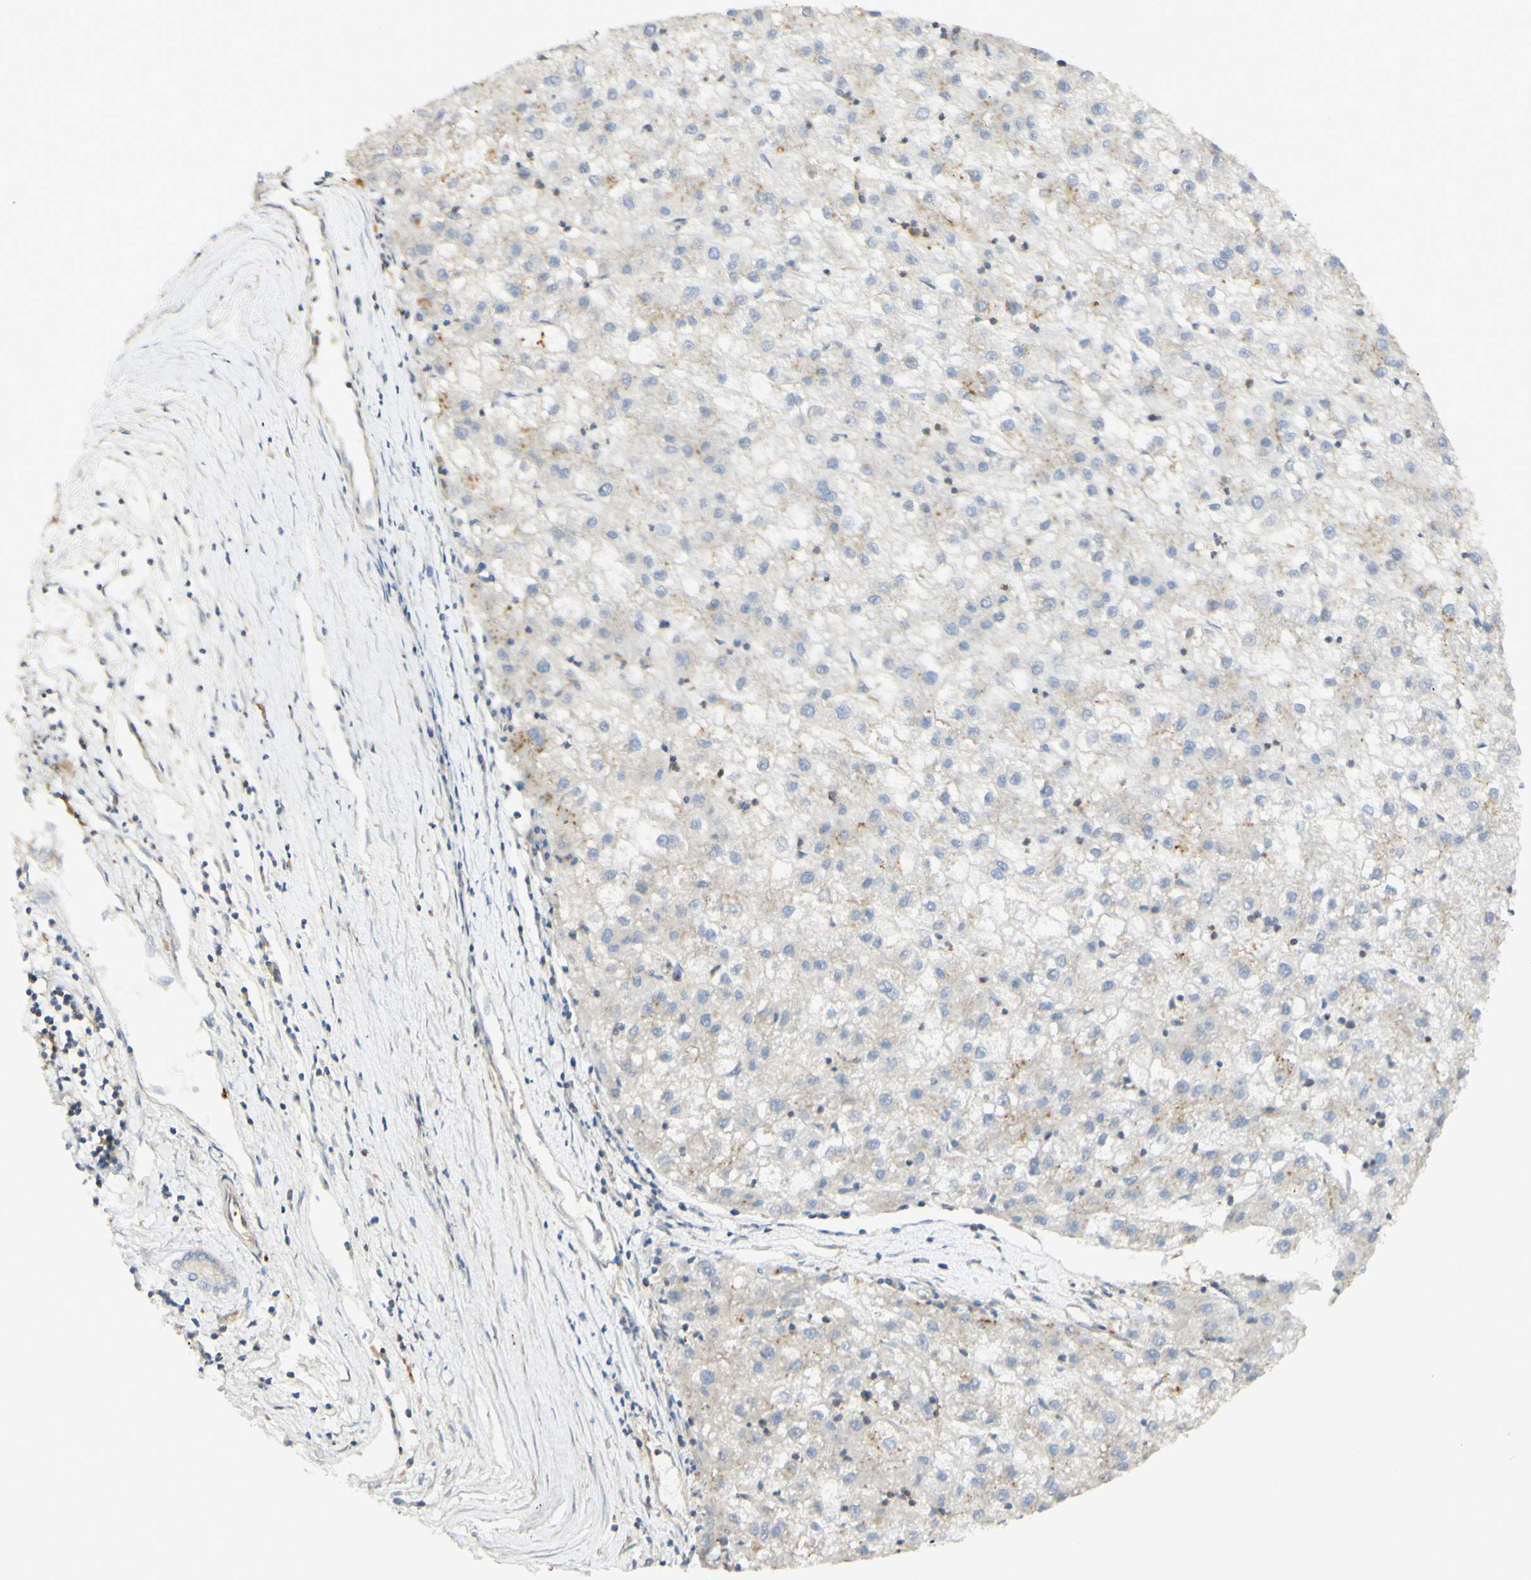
{"staining": {"intensity": "negative", "quantity": "none", "location": "none"}, "tissue": "liver cancer", "cell_type": "Tumor cells", "image_type": "cancer", "snomed": [{"axis": "morphology", "description": "Carcinoma, Hepatocellular, NOS"}, {"axis": "topography", "description": "Liver"}], "caption": "Histopathology image shows no protein expression in tumor cells of liver cancer tissue.", "gene": "IKBKG", "patient": {"sex": "male", "age": 72}}